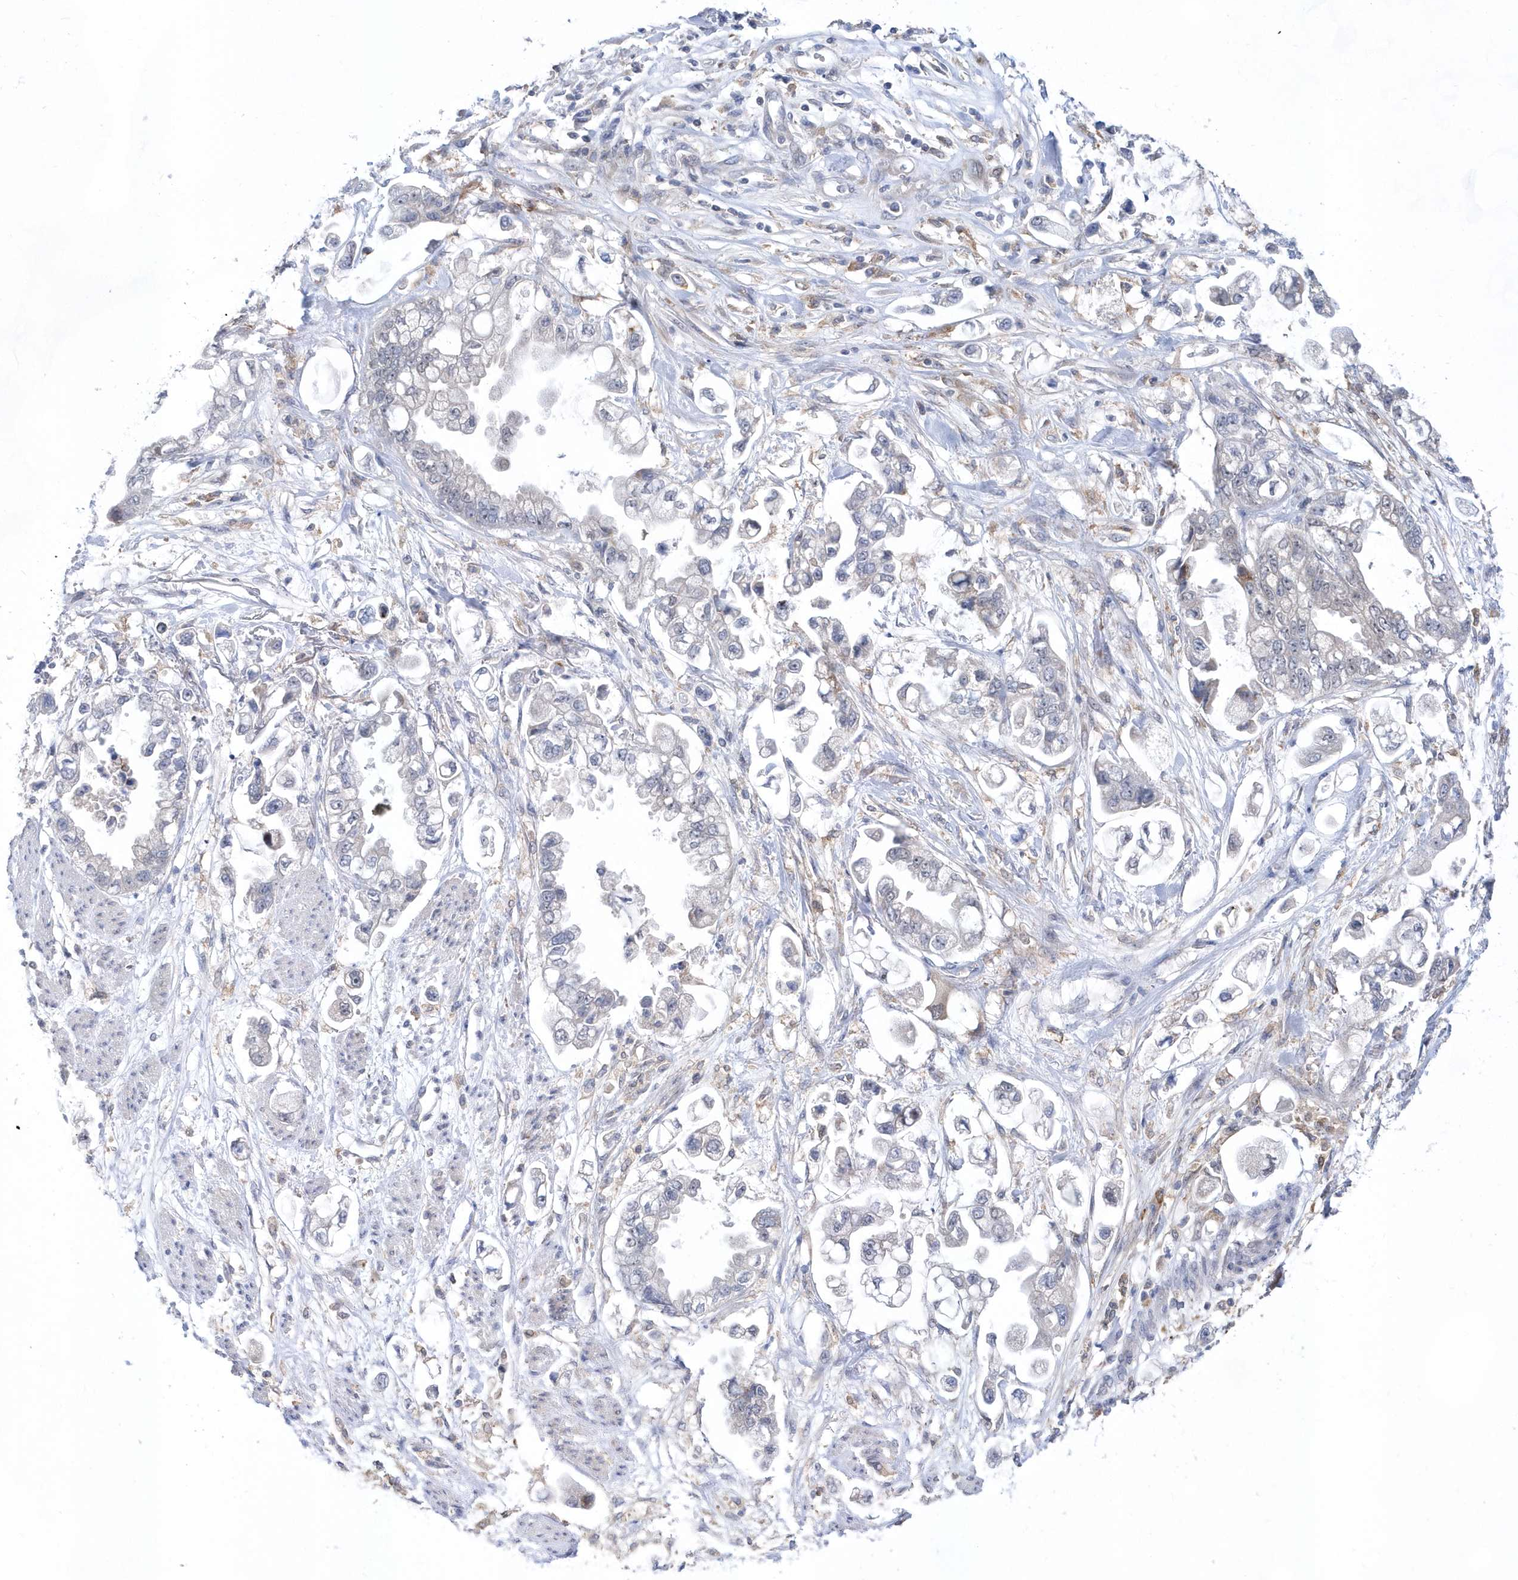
{"staining": {"intensity": "negative", "quantity": "none", "location": "none"}, "tissue": "stomach cancer", "cell_type": "Tumor cells", "image_type": "cancer", "snomed": [{"axis": "morphology", "description": "Adenocarcinoma, NOS"}, {"axis": "topography", "description": "Stomach"}], "caption": "A high-resolution photomicrograph shows immunohistochemistry (IHC) staining of stomach adenocarcinoma, which reveals no significant staining in tumor cells. Brightfield microscopy of IHC stained with DAB (brown) and hematoxylin (blue), captured at high magnification.", "gene": "BDH2", "patient": {"sex": "male", "age": 62}}